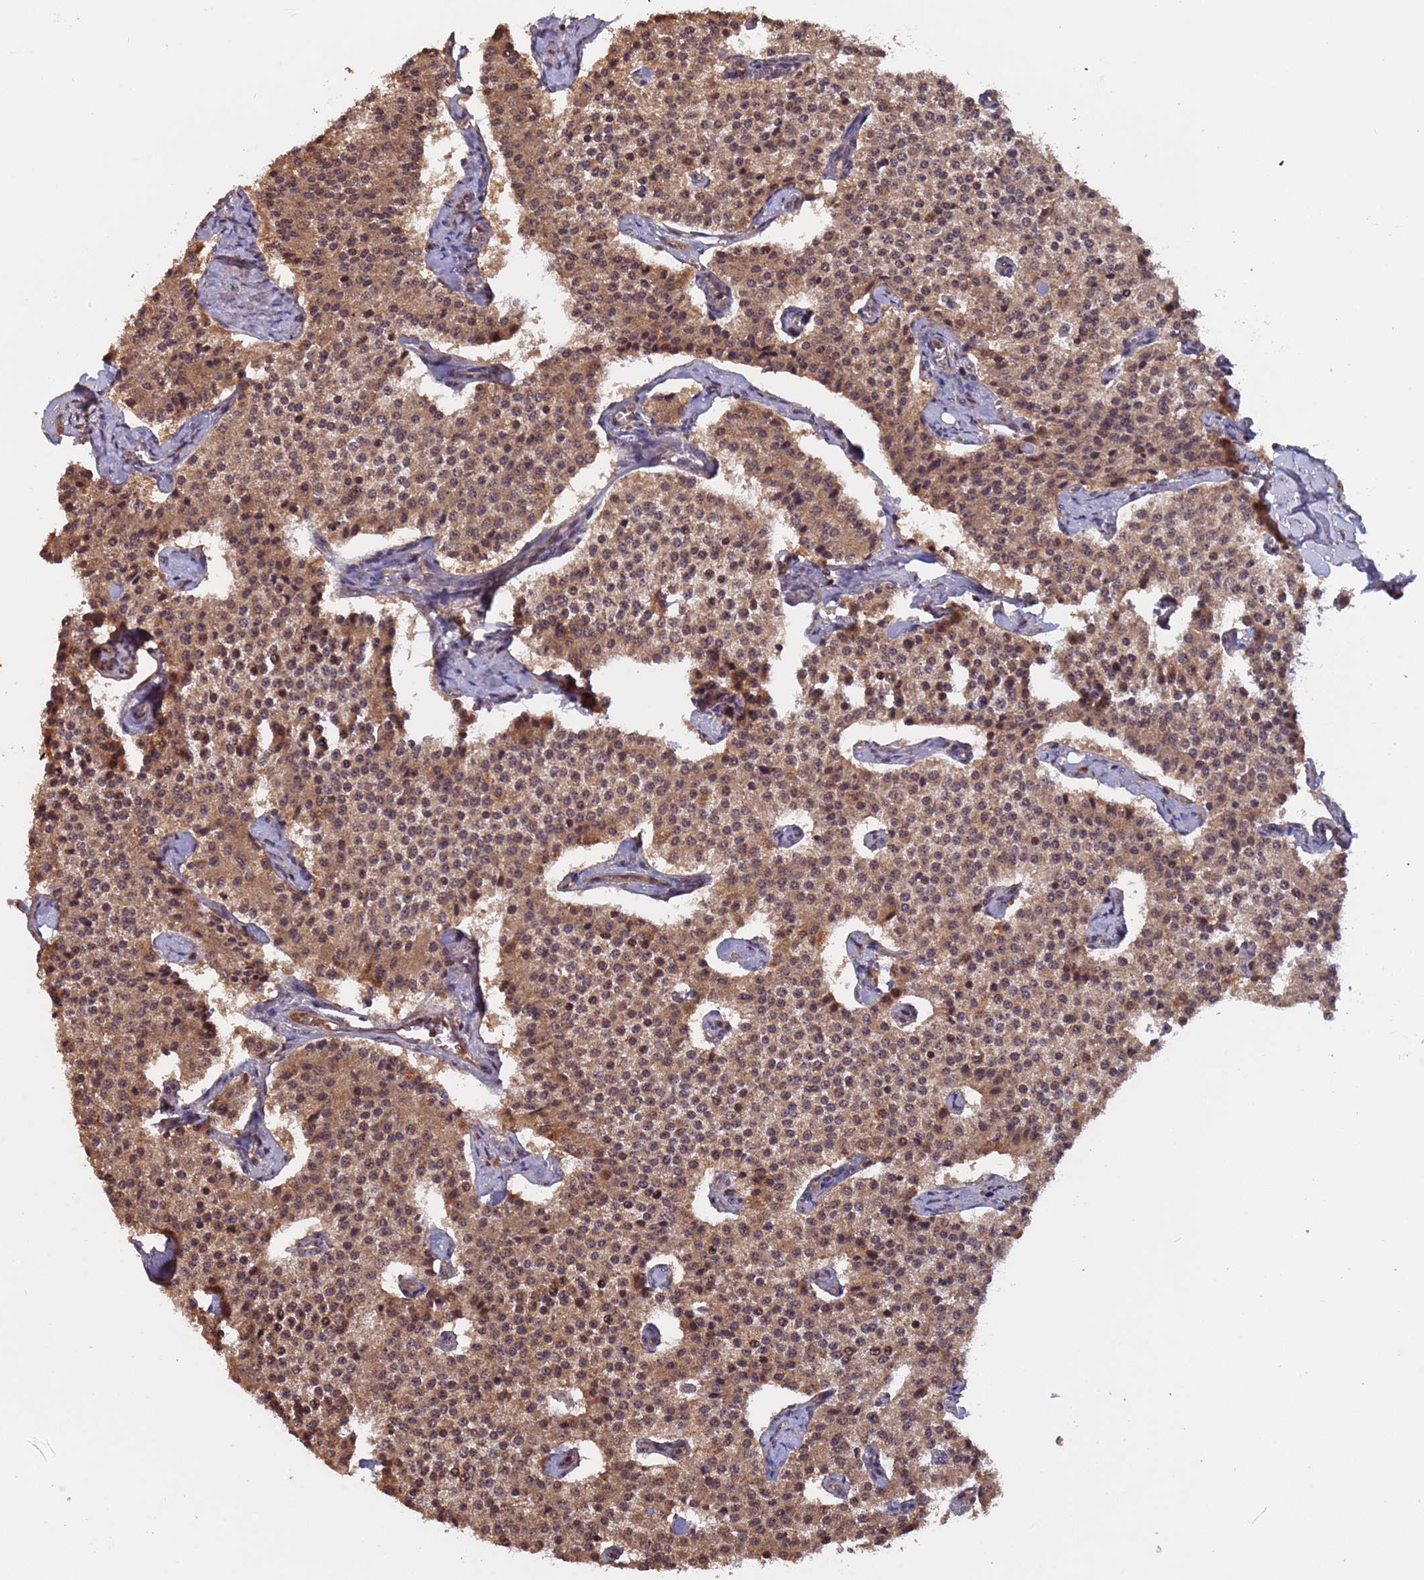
{"staining": {"intensity": "moderate", "quantity": ">75%", "location": "cytoplasmic/membranous,nuclear"}, "tissue": "carcinoid", "cell_type": "Tumor cells", "image_type": "cancer", "snomed": [{"axis": "morphology", "description": "Carcinoid, malignant, NOS"}, {"axis": "topography", "description": "Colon"}], "caption": "Moderate cytoplasmic/membranous and nuclear positivity is identified in approximately >75% of tumor cells in malignant carcinoid.", "gene": "ERI1", "patient": {"sex": "female", "age": 52}}